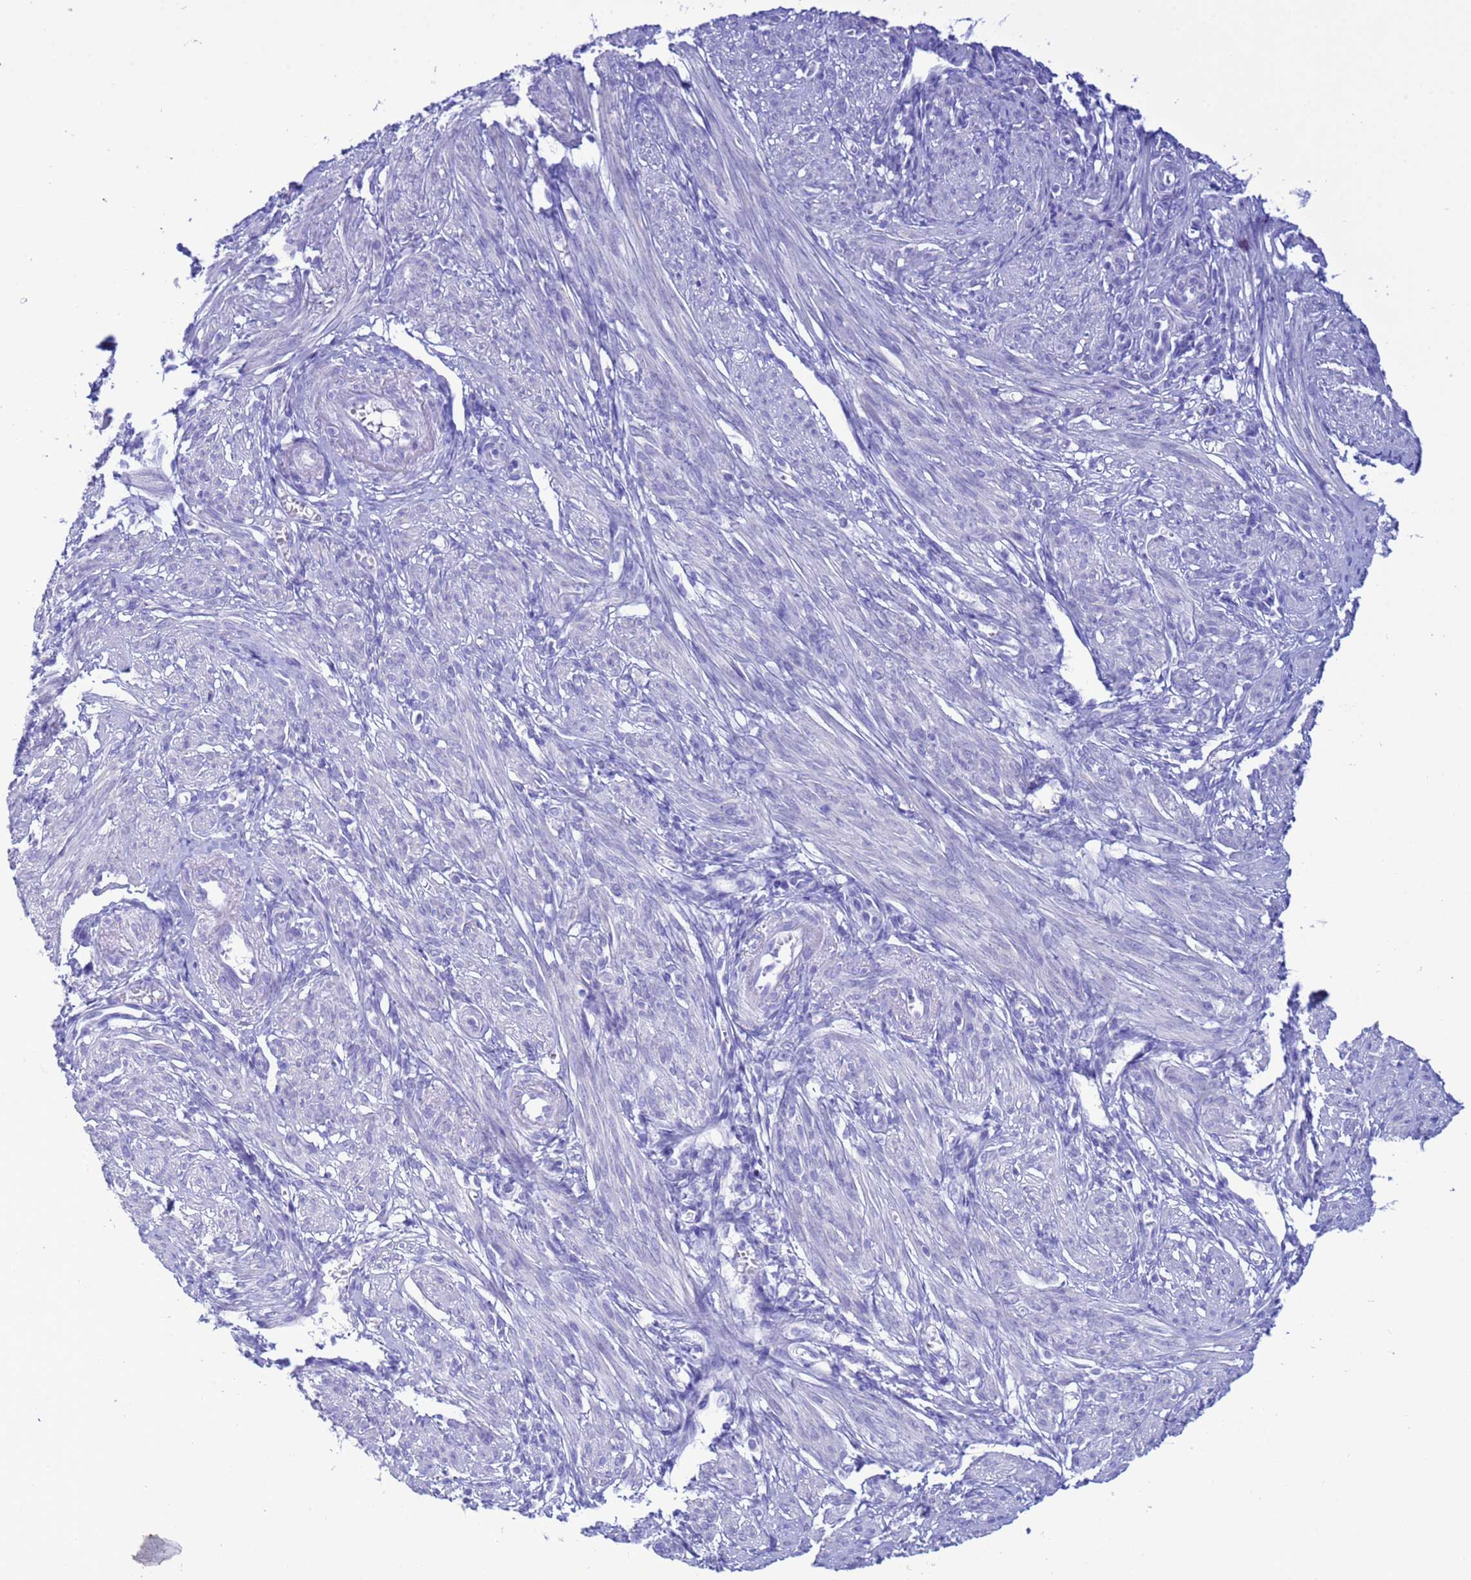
{"staining": {"intensity": "negative", "quantity": "none", "location": "none"}, "tissue": "smooth muscle", "cell_type": "Smooth muscle cells", "image_type": "normal", "snomed": [{"axis": "morphology", "description": "Normal tissue, NOS"}, {"axis": "topography", "description": "Smooth muscle"}], "caption": "This micrograph is of normal smooth muscle stained with IHC to label a protein in brown with the nuclei are counter-stained blue. There is no expression in smooth muscle cells.", "gene": "AKR1C2", "patient": {"sex": "female", "age": 39}}